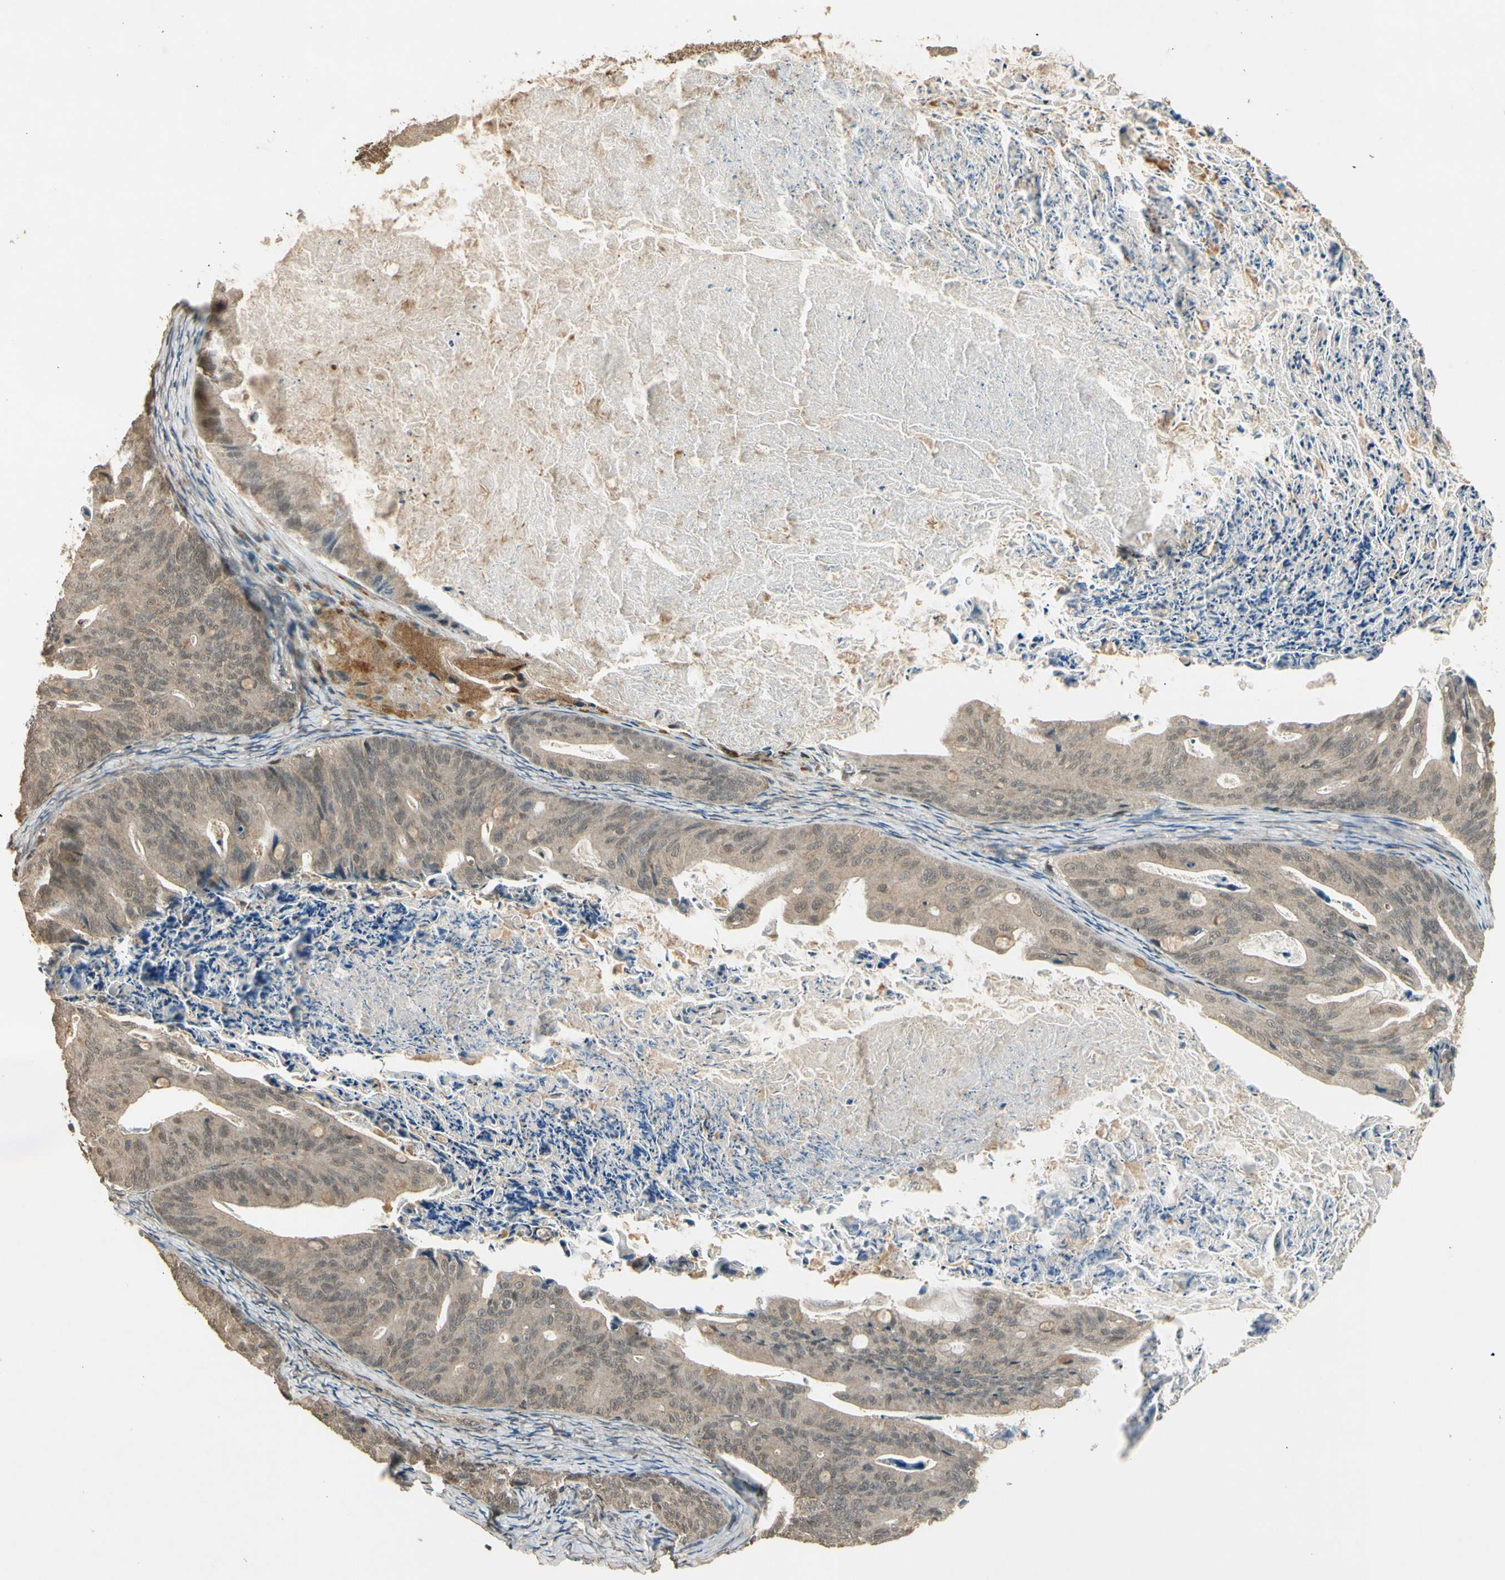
{"staining": {"intensity": "weak", "quantity": ">75%", "location": "cytoplasmic/membranous,nuclear"}, "tissue": "ovarian cancer", "cell_type": "Tumor cells", "image_type": "cancer", "snomed": [{"axis": "morphology", "description": "Cystadenocarcinoma, mucinous, NOS"}, {"axis": "topography", "description": "Ovary"}], "caption": "A brown stain highlights weak cytoplasmic/membranous and nuclear positivity of a protein in mucinous cystadenocarcinoma (ovarian) tumor cells.", "gene": "GMEB2", "patient": {"sex": "female", "age": 37}}